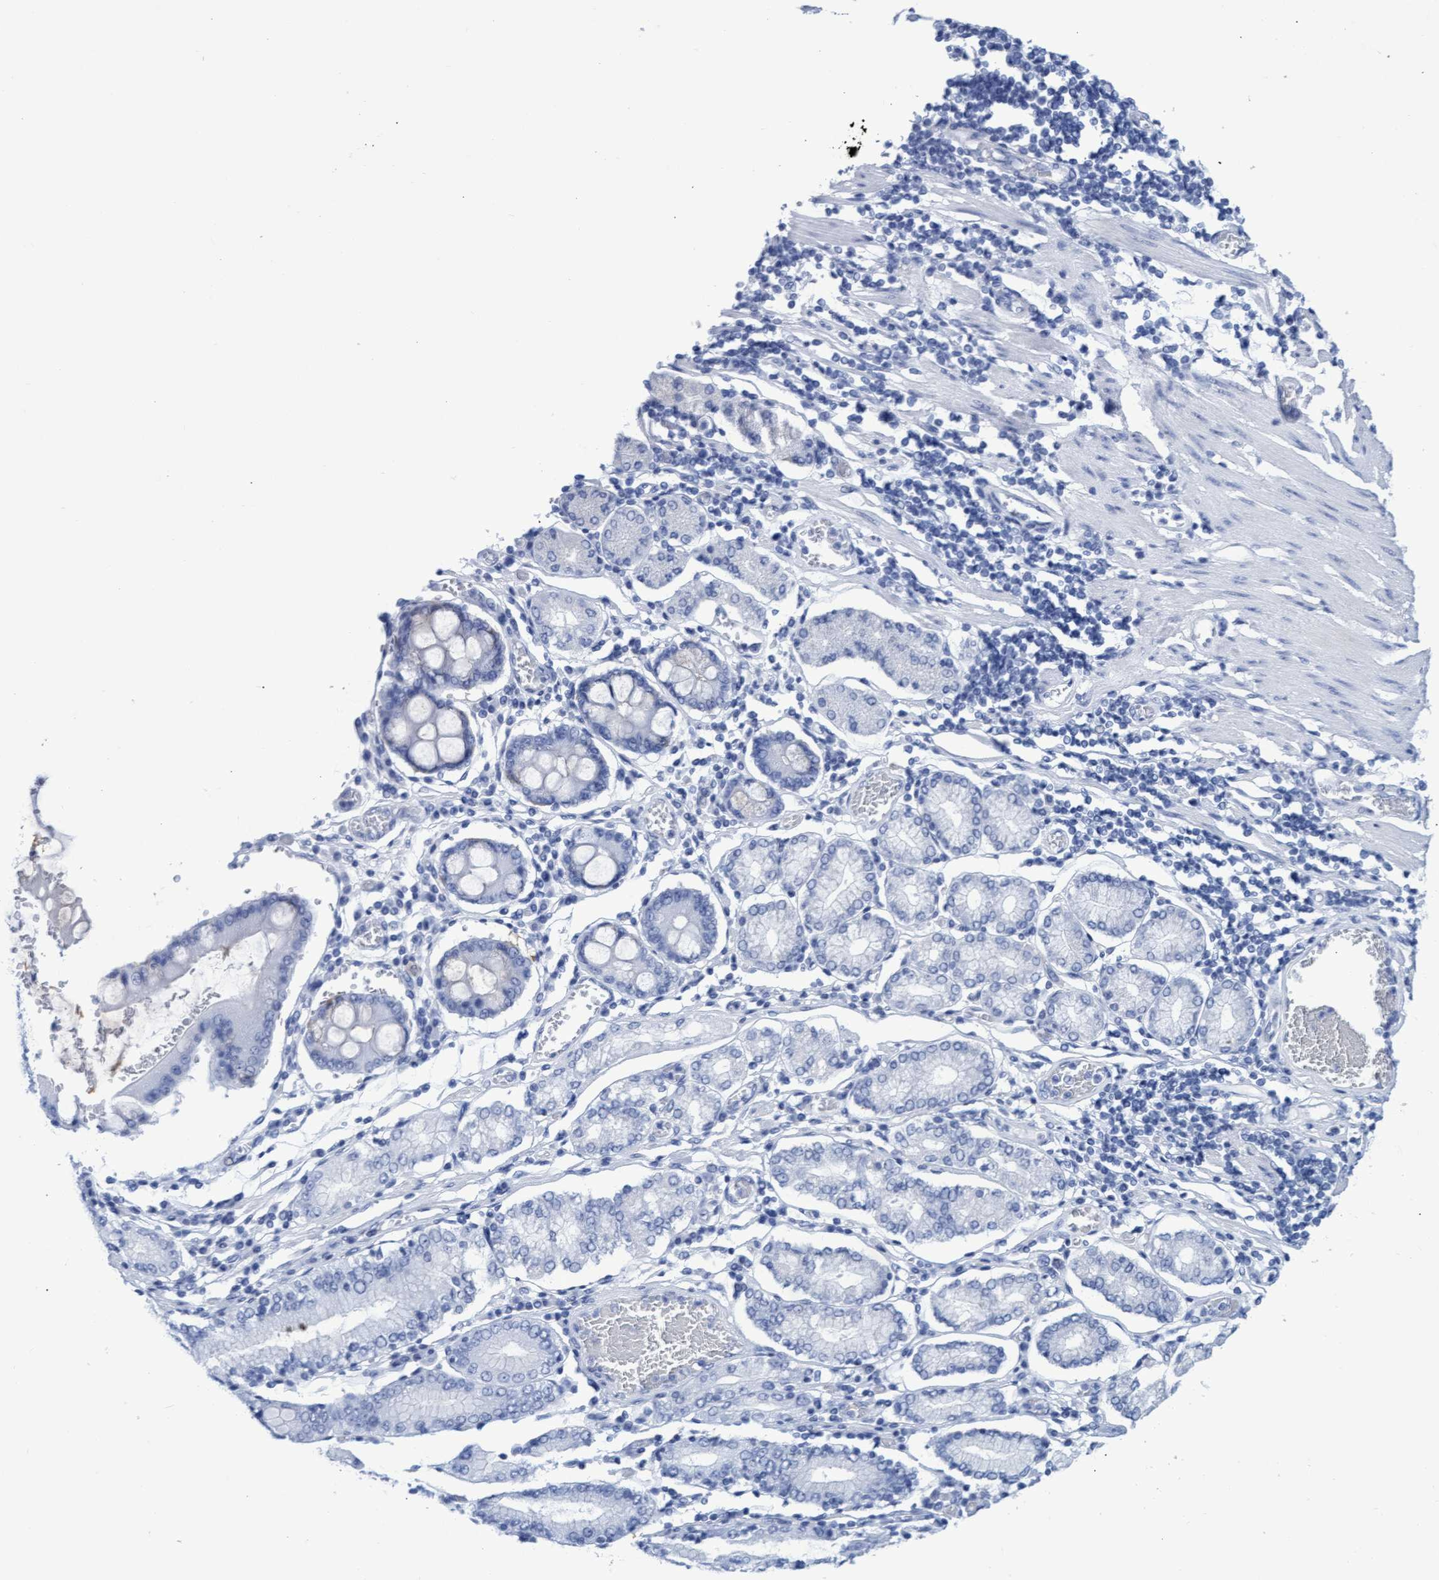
{"staining": {"intensity": "negative", "quantity": "none", "location": "none"}, "tissue": "stomach cancer", "cell_type": "Tumor cells", "image_type": "cancer", "snomed": [{"axis": "morphology", "description": "Adenocarcinoma, NOS"}, {"axis": "topography", "description": "Stomach"}], "caption": "Tumor cells are negative for protein expression in human stomach cancer (adenocarcinoma).", "gene": "INSL6", "patient": {"sex": "female", "age": 73}}